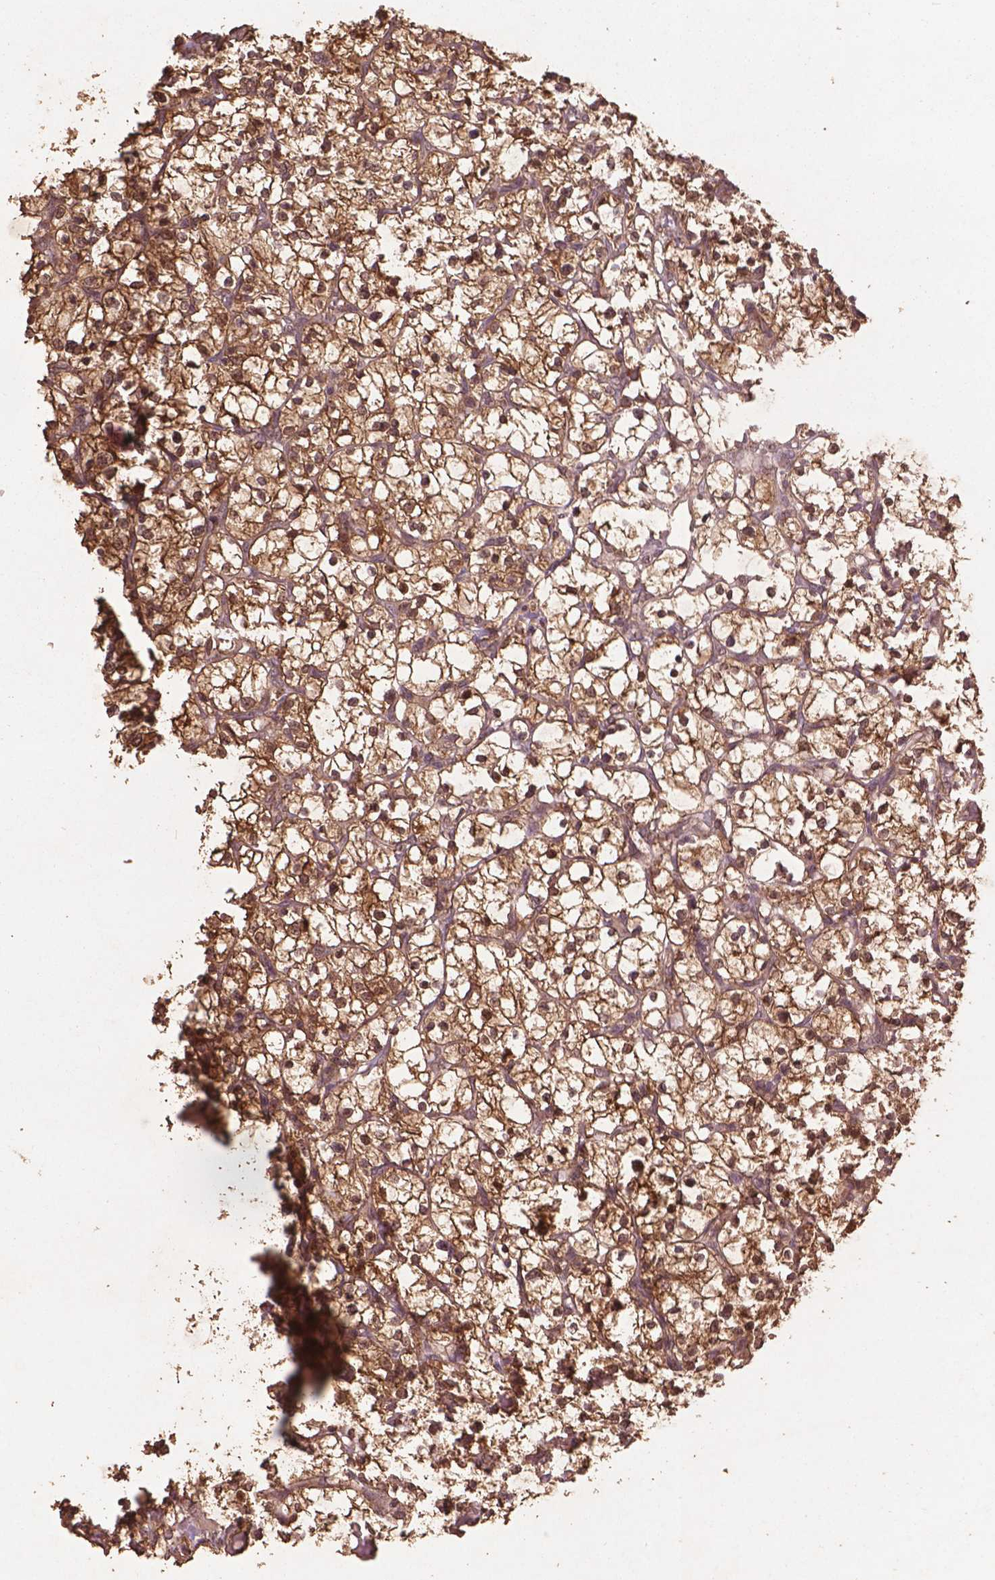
{"staining": {"intensity": "moderate", "quantity": "25%-75%", "location": "cytoplasmic/membranous,nuclear"}, "tissue": "renal cancer", "cell_type": "Tumor cells", "image_type": "cancer", "snomed": [{"axis": "morphology", "description": "Adenocarcinoma, NOS"}, {"axis": "topography", "description": "Kidney"}], "caption": "Immunohistochemical staining of human renal cancer (adenocarcinoma) demonstrates medium levels of moderate cytoplasmic/membranous and nuclear protein positivity in about 25%-75% of tumor cells.", "gene": "BABAM1", "patient": {"sex": "female", "age": 64}}